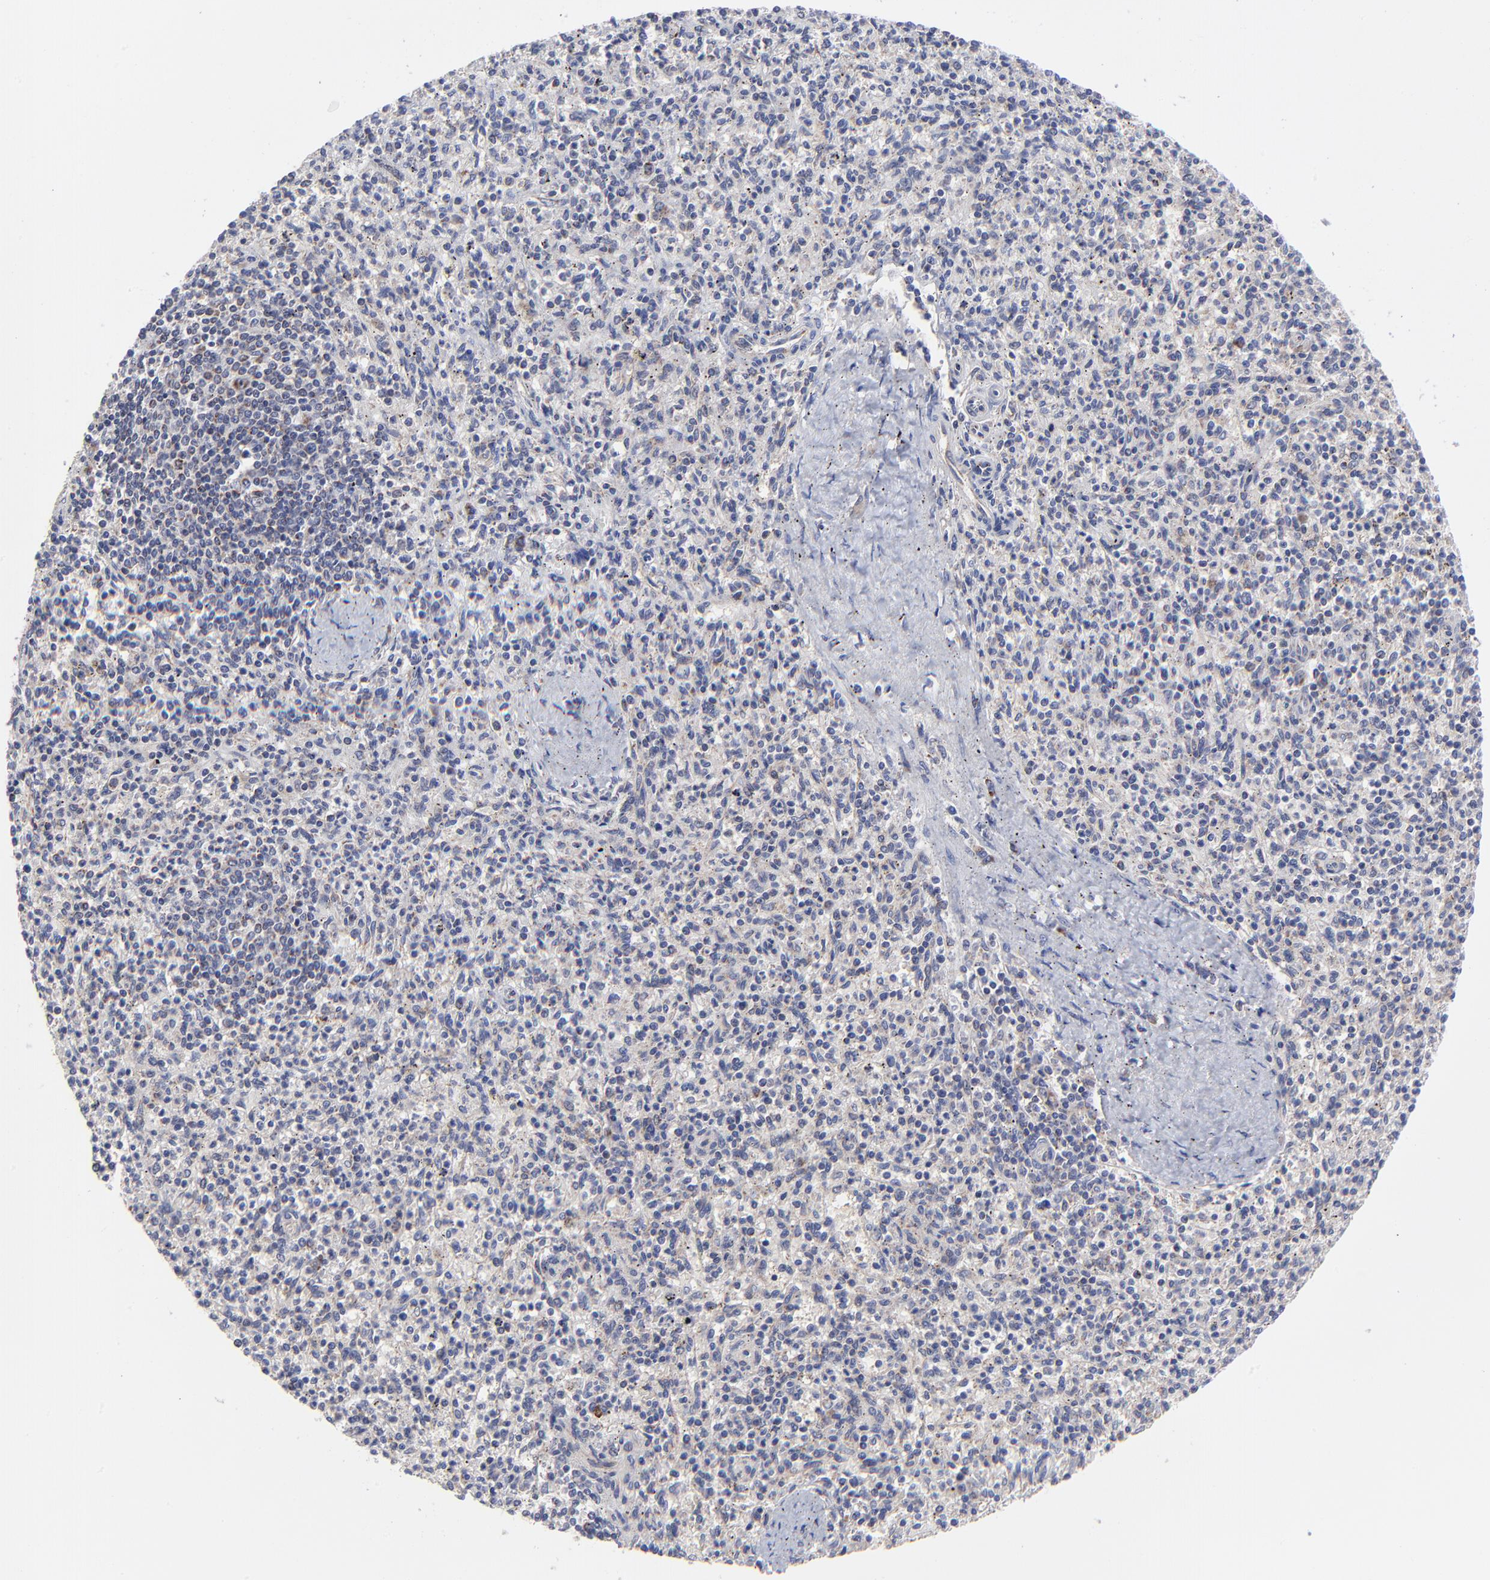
{"staining": {"intensity": "negative", "quantity": "none", "location": "none"}, "tissue": "spleen", "cell_type": "Cells in red pulp", "image_type": "normal", "snomed": [{"axis": "morphology", "description": "Normal tissue, NOS"}, {"axis": "topography", "description": "Spleen"}], "caption": "Human spleen stained for a protein using immunohistochemistry shows no positivity in cells in red pulp.", "gene": "FBXL12", "patient": {"sex": "male", "age": 72}}